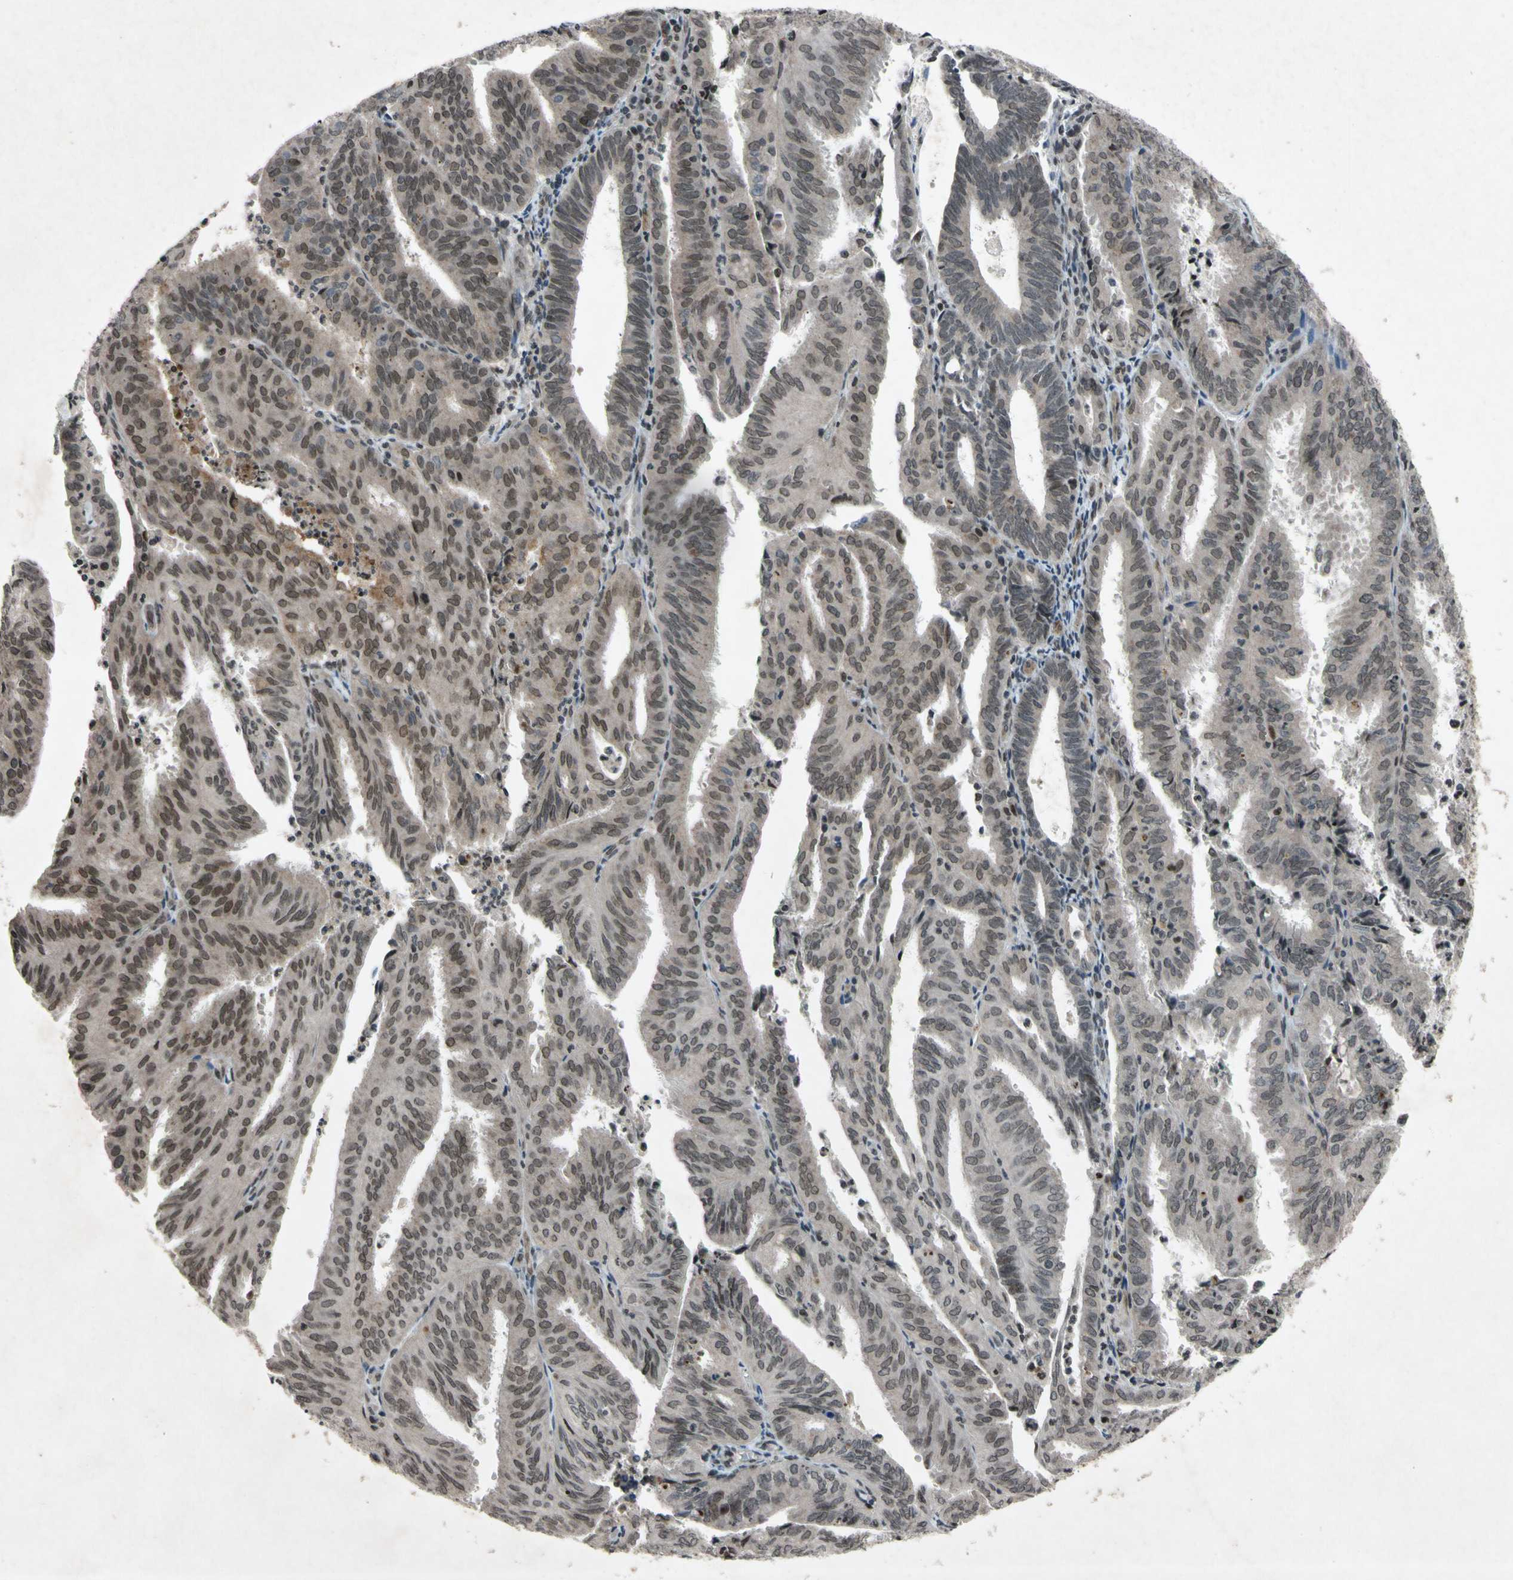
{"staining": {"intensity": "weak", "quantity": ">75%", "location": "cytoplasmic/membranous,nuclear"}, "tissue": "endometrial cancer", "cell_type": "Tumor cells", "image_type": "cancer", "snomed": [{"axis": "morphology", "description": "Adenocarcinoma, NOS"}, {"axis": "topography", "description": "Uterus"}], "caption": "Tumor cells demonstrate weak cytoplasmic/membranous and nuclear staining in approximately >75% of cells in adenocarcinoma (endometrial). (Brightfield microscopy of DAB IHC at high magnification).", "gene": "XPO1", "patient": {"sex": "female", "age": 60}}